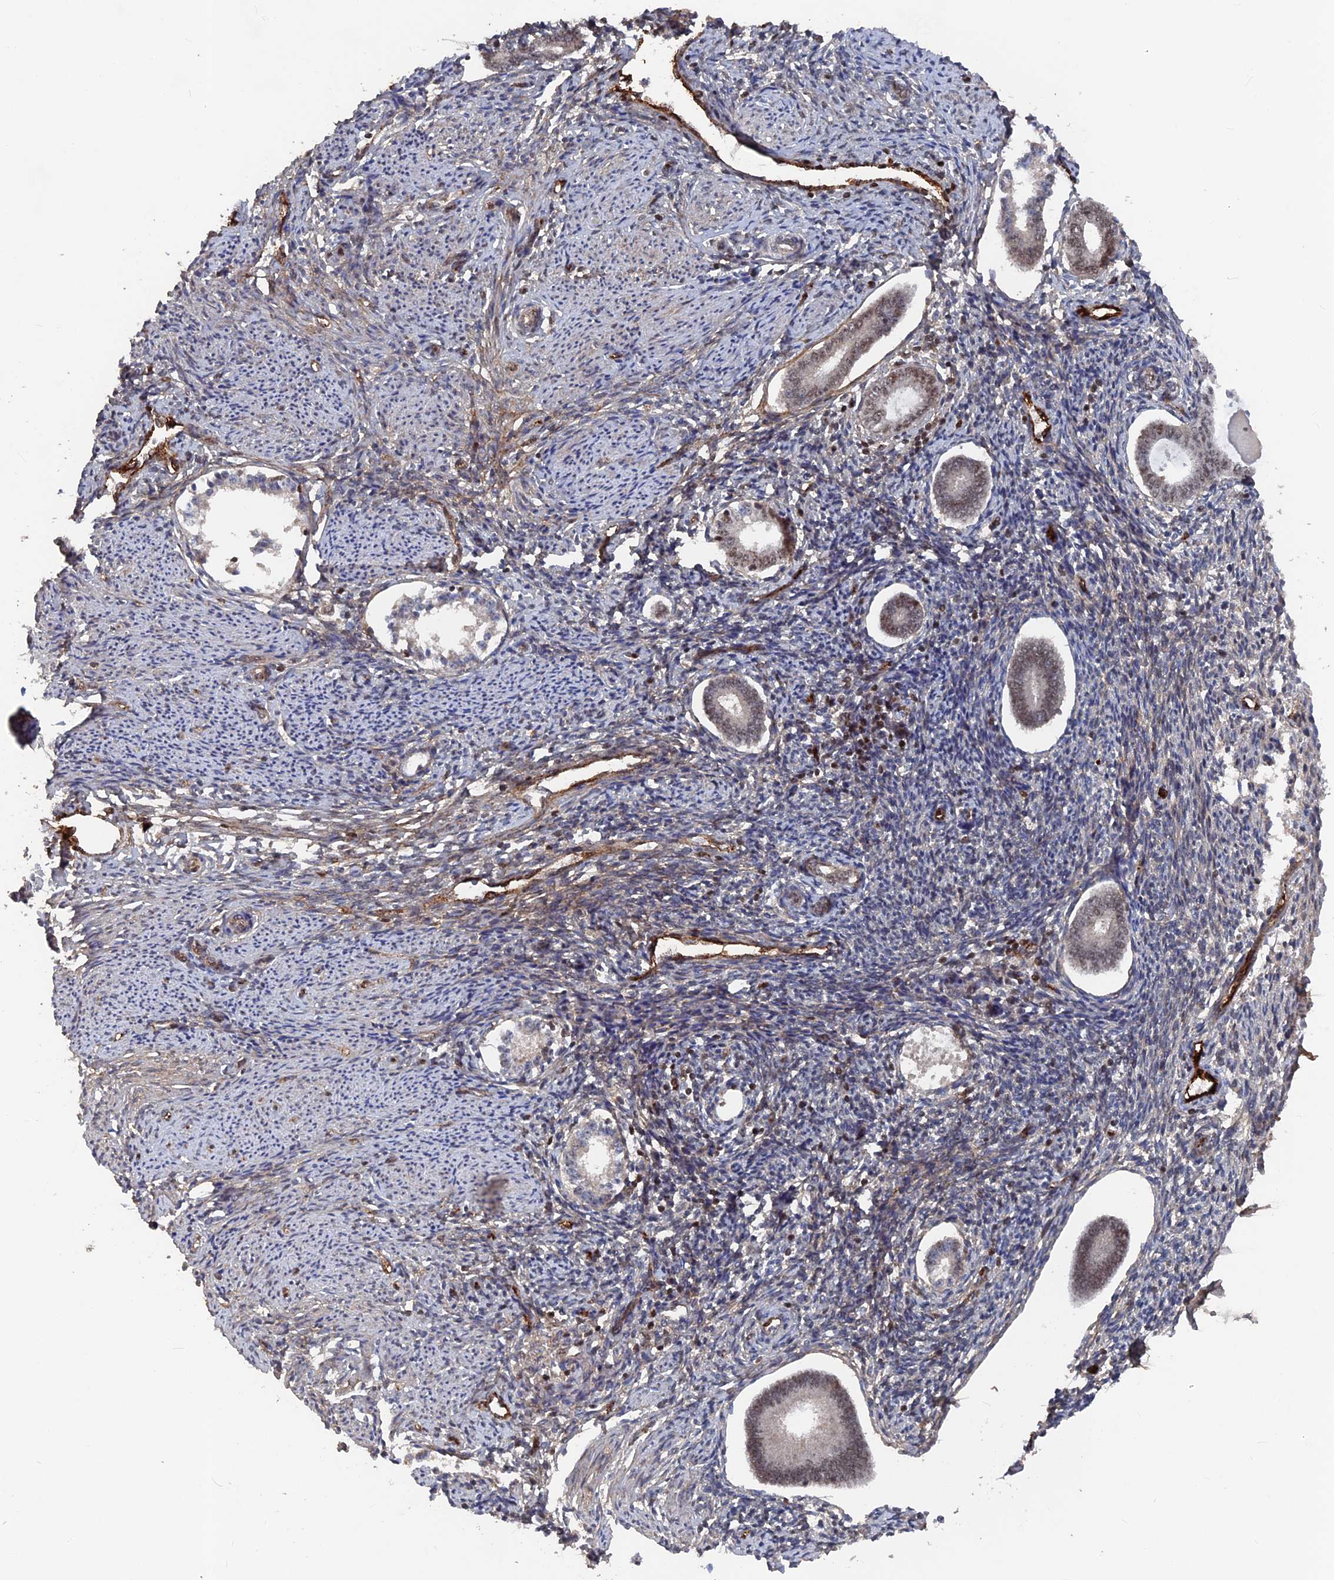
{"staining": {"intensity": "moderate", "quantity": "<25%", "location": "nuclear"}, "tissue": "endometrium", "cell_type": "Cells in endometrial stroma", "image_type": "normal", "snomed": [{"axis": "morphology", "description": "Normal tissue, NOS"}, {"axis": "topography", "description": "Endometrium"}], "caption": "This is a micrograph of IHC staining of normal endometrium, which shows moderate positivity in the nuclear of cells in endometrial stroma.", "gene": "SH3D21", "patient": {"sex": "female", "age": 56}}